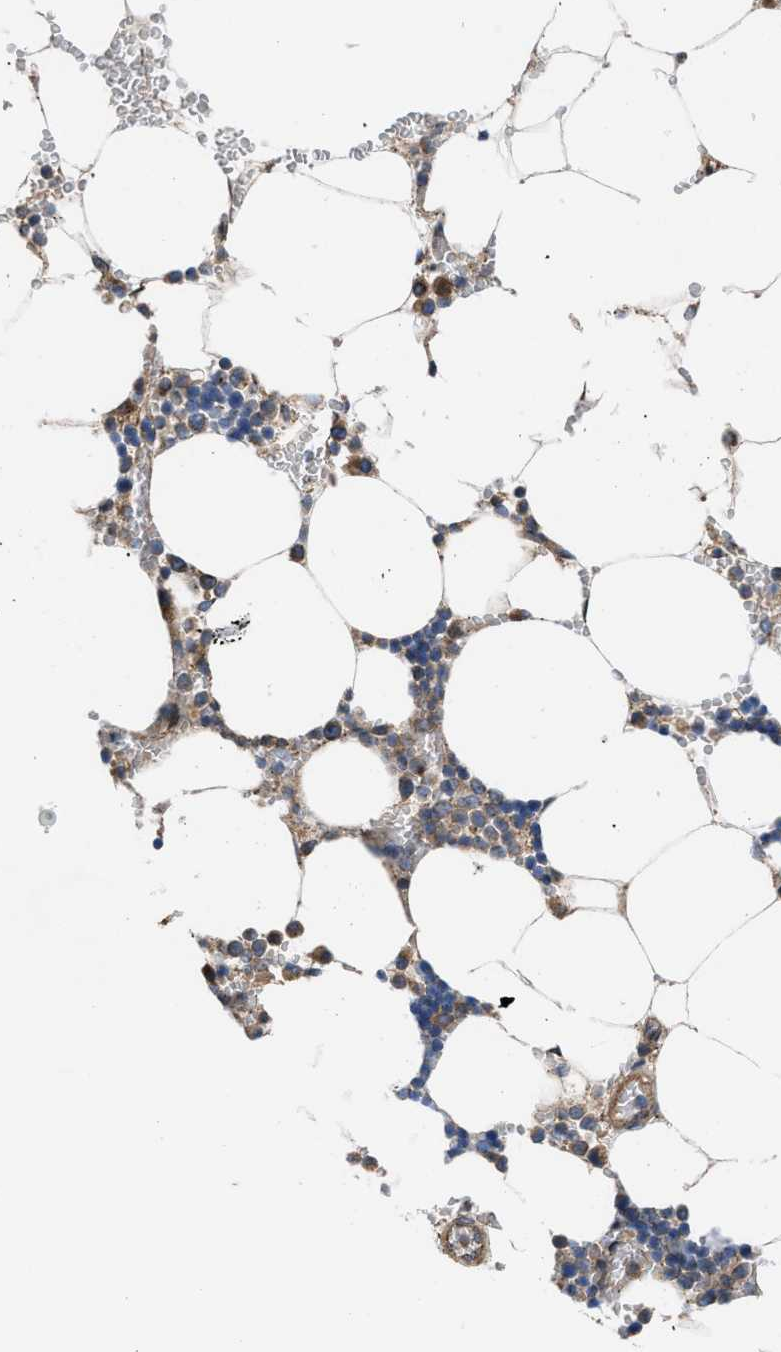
{"staining": {"intensity": "moderate", "quantity": "<25%", "location": "cytoplasmic/membranous"}, "tissue": "bone marrow", "cell_type": "Hematopoietic cells", "image_type": "normal", "snomed": [{"axis": "morphology", "description": "Normal tissue, NOS"}, {"axis": "topography", "description": "Bone marrow"}], "caption": "Hematopoietic cells exhibit low levels of moderate cytoplasmic/membranous positivity in approximately <25% of cells in unremarkable bone marrow. (Stains: DAB in brown, nuclei in blue, Microscopy: brightfield microscopy at high magnification).", "gene": "CEP128", "patient": {"sex": "male", "age": 70}}